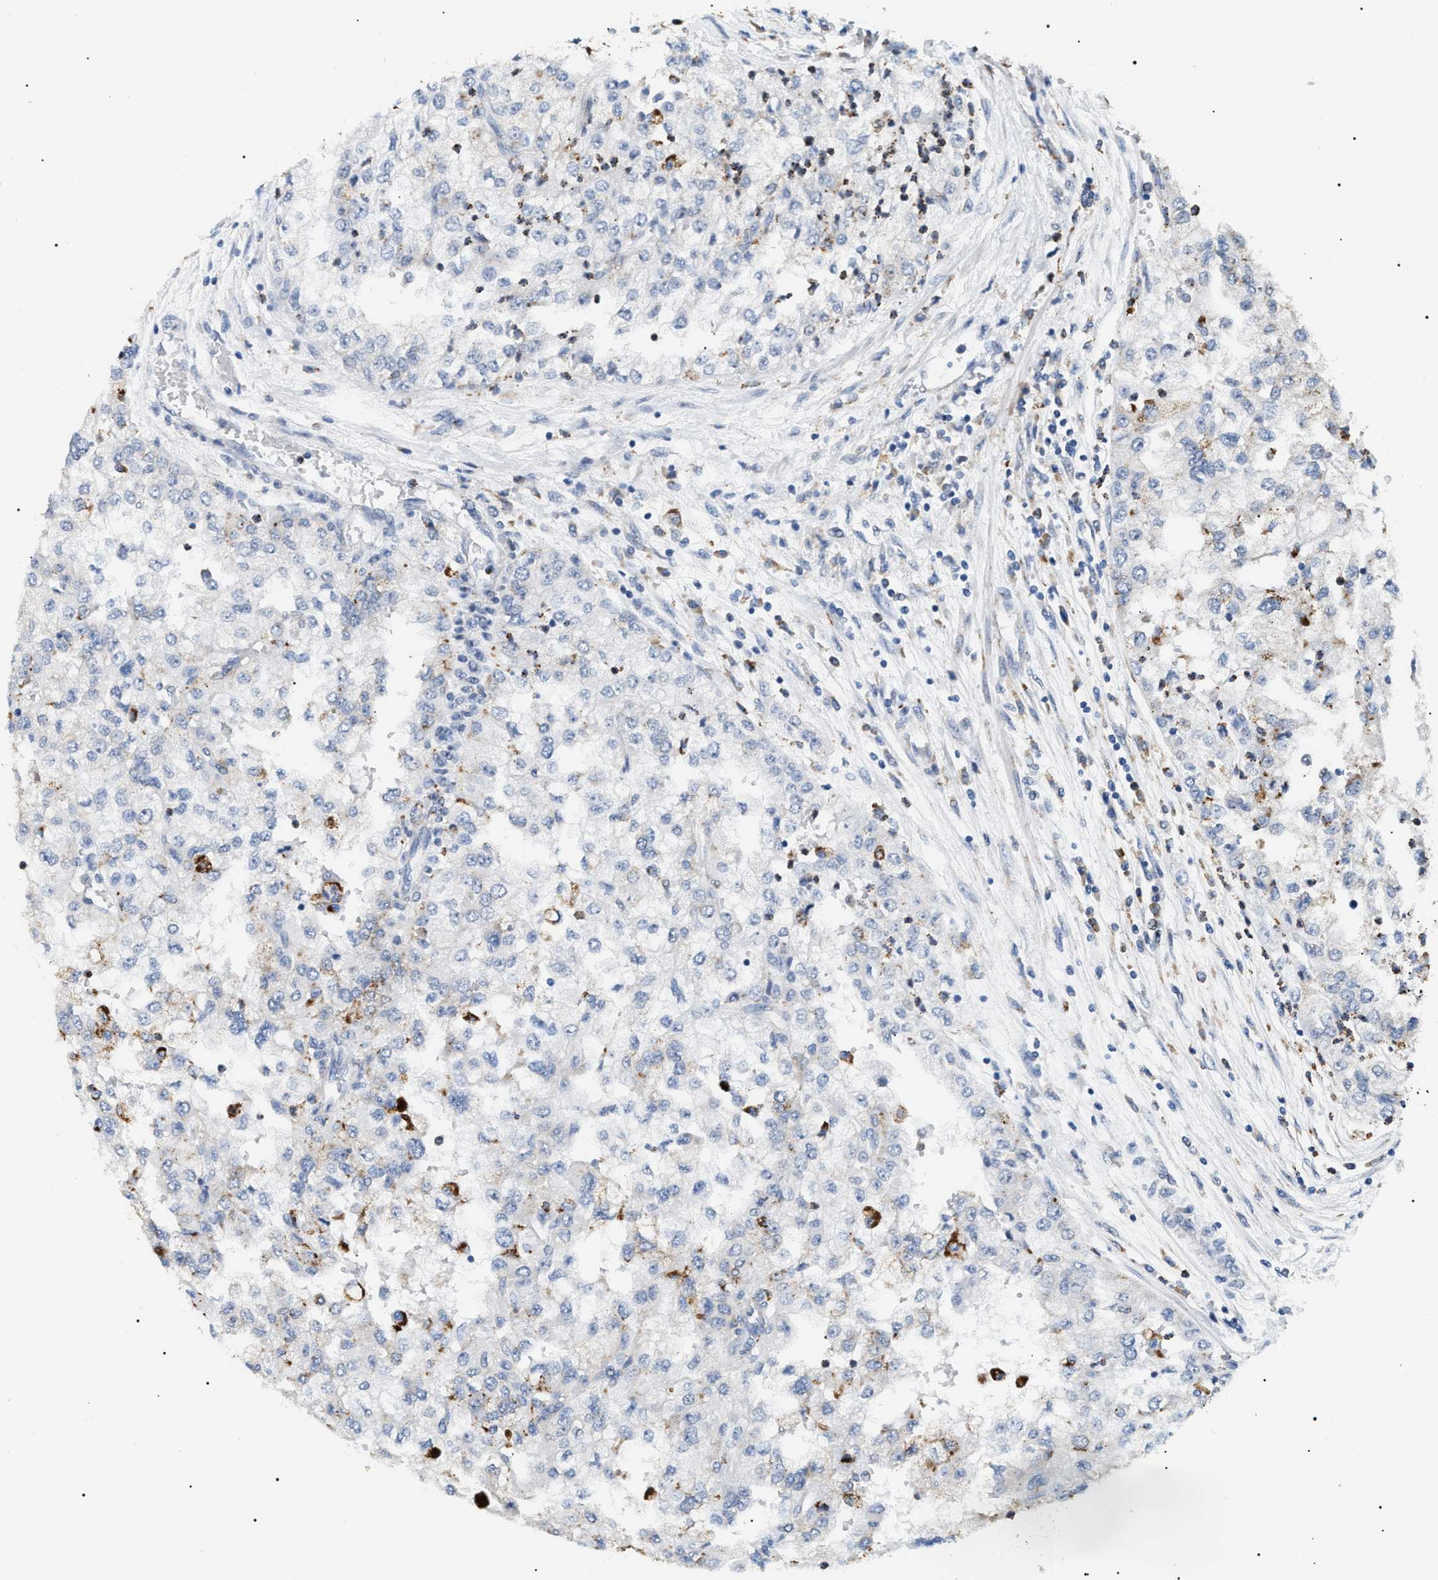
{"staining": {"intensity": "negative", "quantity": "none", "location": "none"}, "tissue": "renal cancer", "cell_type": "Tumor cells", "image_type": "cancer", "snomed": [{"axis": "morphology", "description": "Adenocarcinoma, NOS"}, {"axis": "topography", "description": "Kidney"}], "caption": "Human renal cancer stained for a protein using IHC shows no positivity in tumor cells.", "gene": "HSD17B11", "patient": {"sex": "female", "age": 54}}